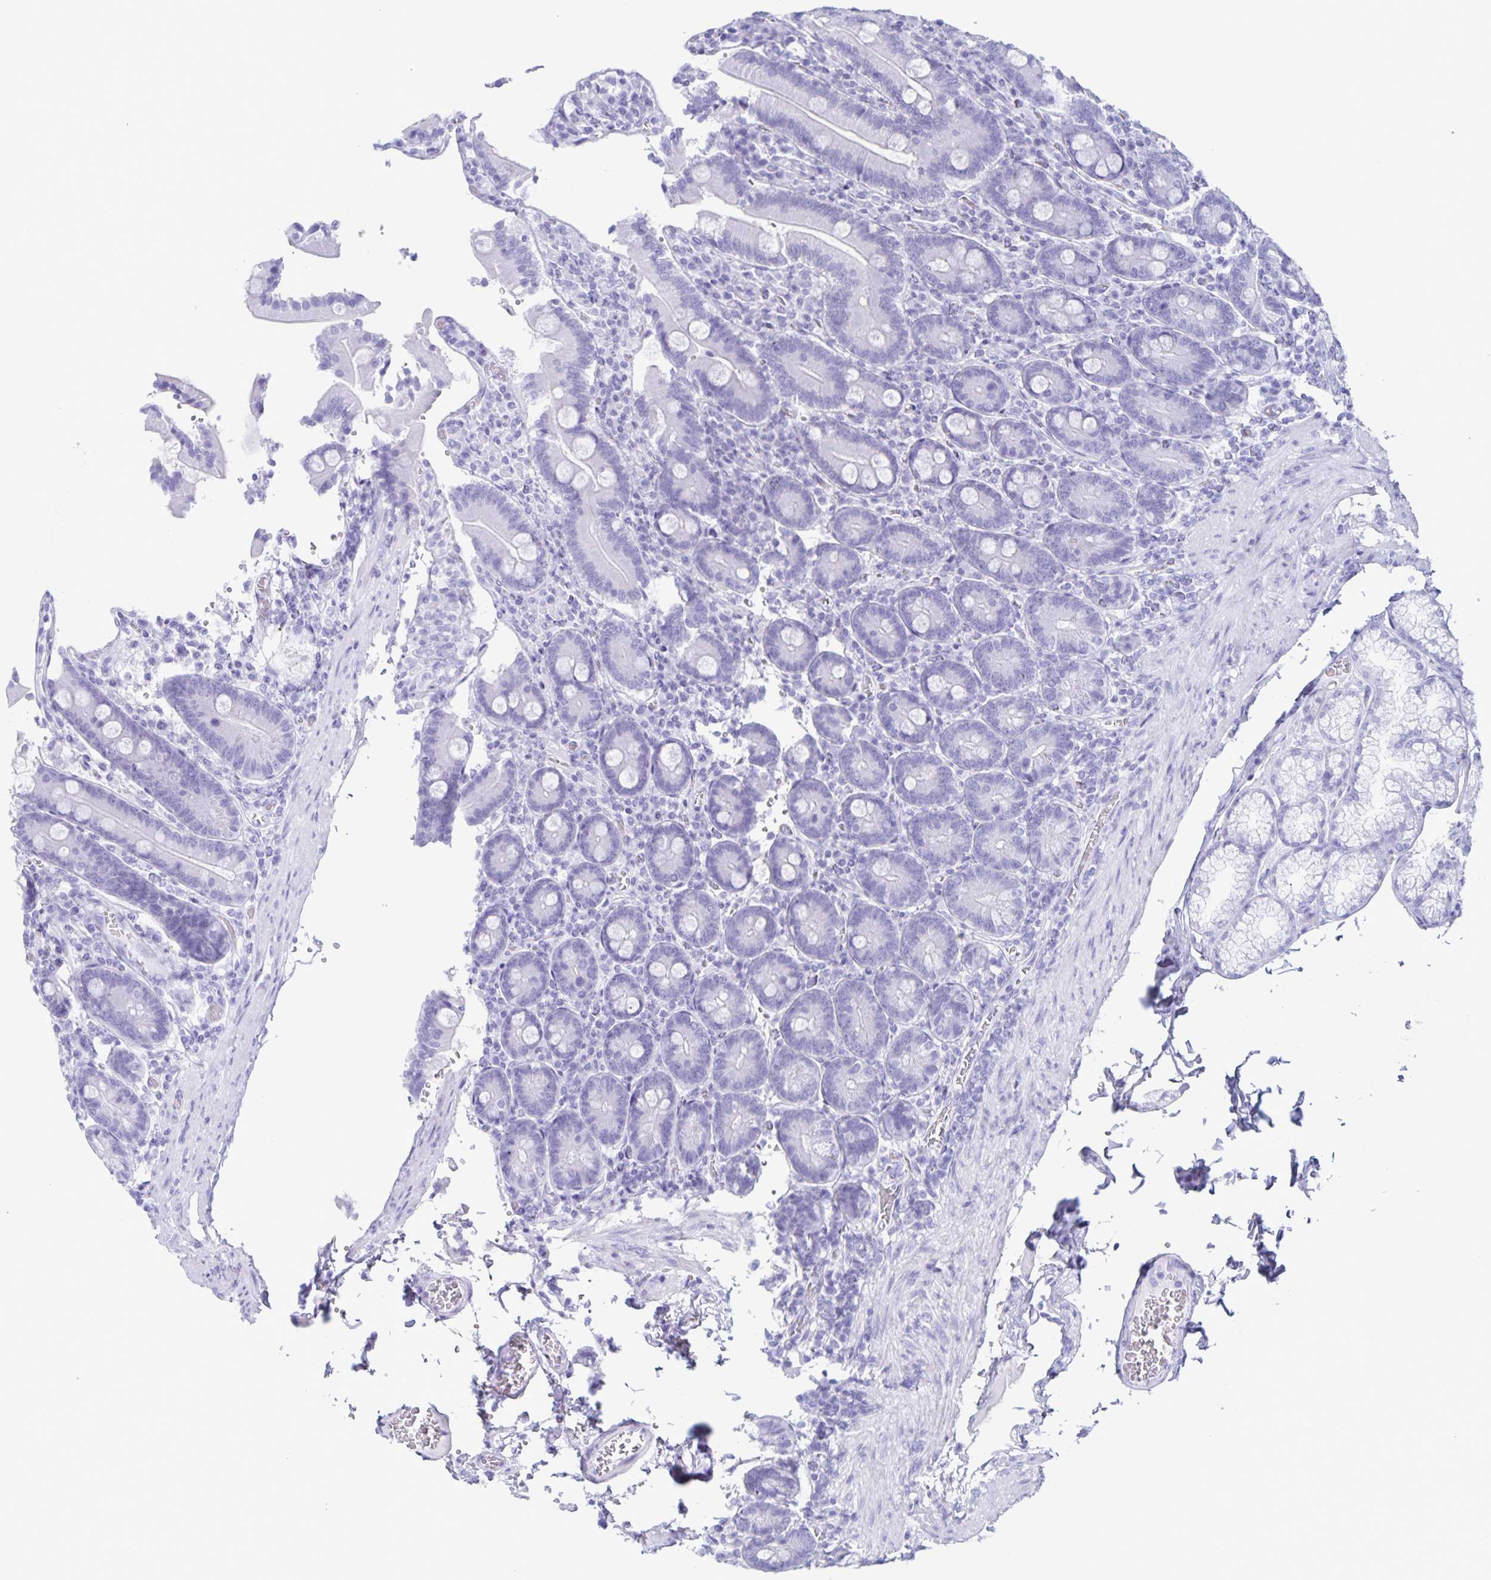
{"staining": {"intensity": "negative", "quantity": "none", "location": "none"}, "tissue": "duodenum", "cell_type": "Glandular cells", "image_type": "normal", "snomed": [{"axis": "morphology", "description": "Normal tissue, NOS"}, {"axis": "topography", "description": "Duodenum"}], "caption": "Duodenum stained for a protein using immunohistochemistry exhibits no staining glandular cells.", "gene": "C12orf56", "patient": {"sex": "female", "age": 62}}